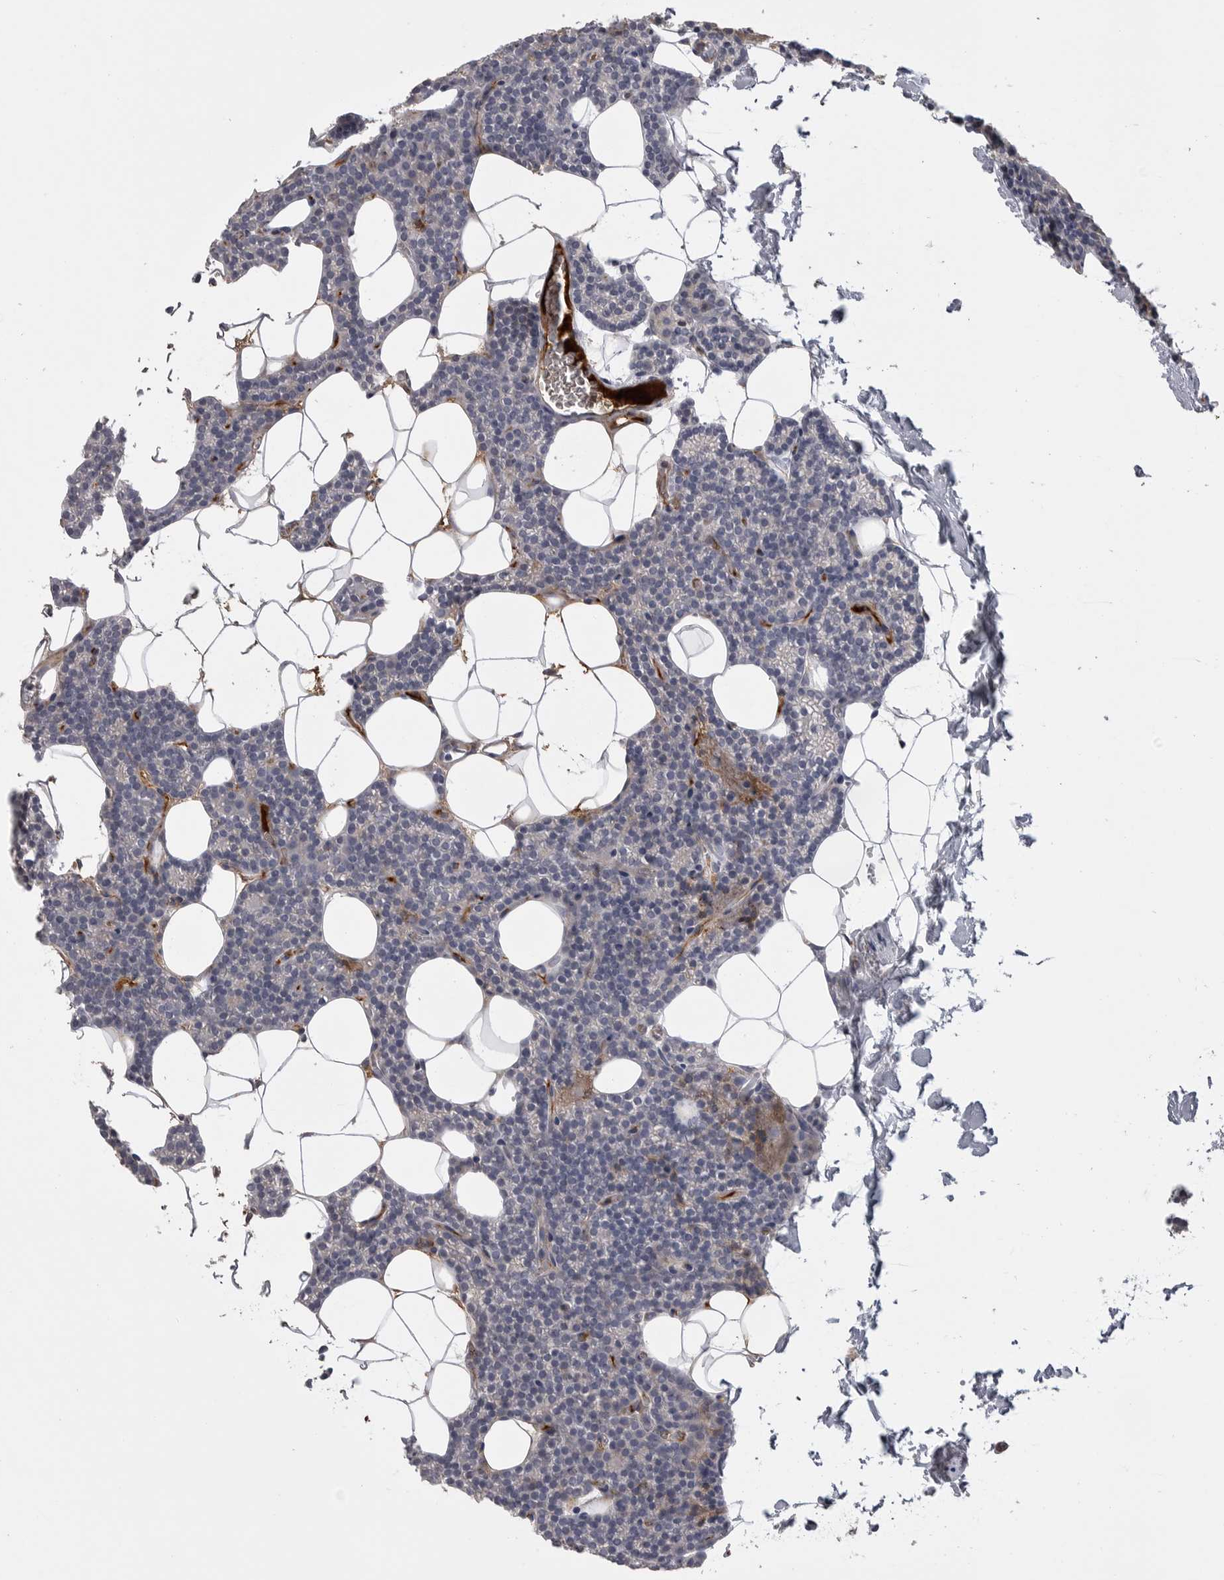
{"staining": {"intensity": "negative", "quantity": "none", "location": "none"}, "tissue": "parathyroid gland", "cell_type": "Glandular cells", "image_type": "normal", "snomed": [{"axis": "morphology", "description": "Normal tissue, NOS"}, {"axis": "topography", "description": "Parathyroid gland"}], "caption": "This is a micrograph of immunohistochemistry staining of benign parathyroid gland, which shows no positivity in glandular cells.", "gene": "SERPING1", "patient": {"sex": "male", "age": 42}}